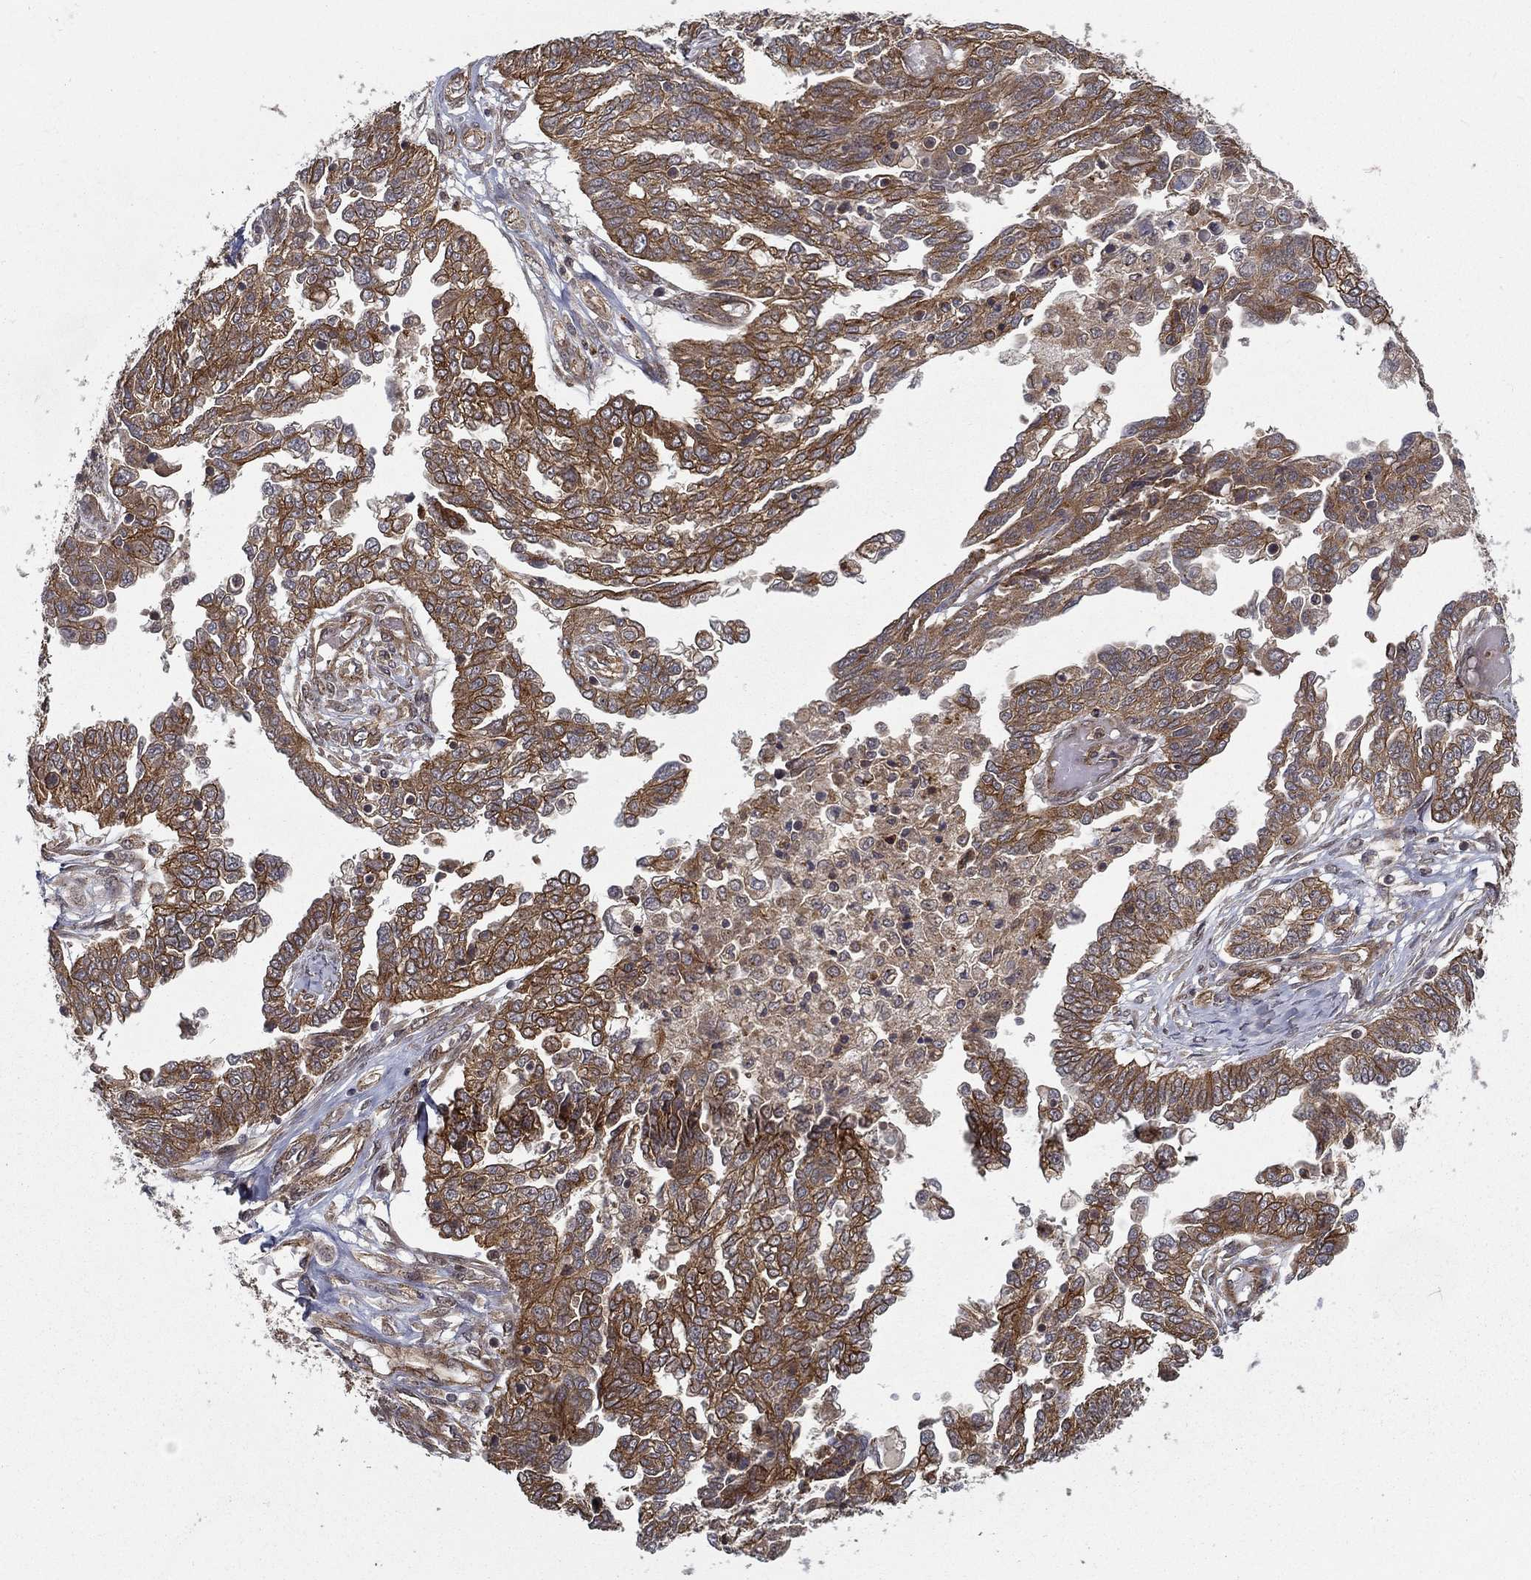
{"staining": {"intensity": "moderate", "quantity": ">75%", "location": "cytoplasmic/membranous"}, "tissue": "ovarian cancer", "cell_type": "Tumor cells", "image_type": "cancer", "snomed": [{"axis": "morphology", "description": "Cystadenocarcinoma, serous, NOS"}, {"axis": "topography", "description": "Ovary"}], "caption": "Immunohistochemistry (IHC) histopathology image of neoplastic tissue: human ovarian cancer (serous cystadenocarcinoma) stained using IHC demonstrates medium levels of moderate protein expression localized specifically in the cytoplasmic/membranous of tumor cells, appearing as a cytoplasmic/membranous brown color.", "gene": "UACA", "patient": {"sex": "female", "age": 67}}